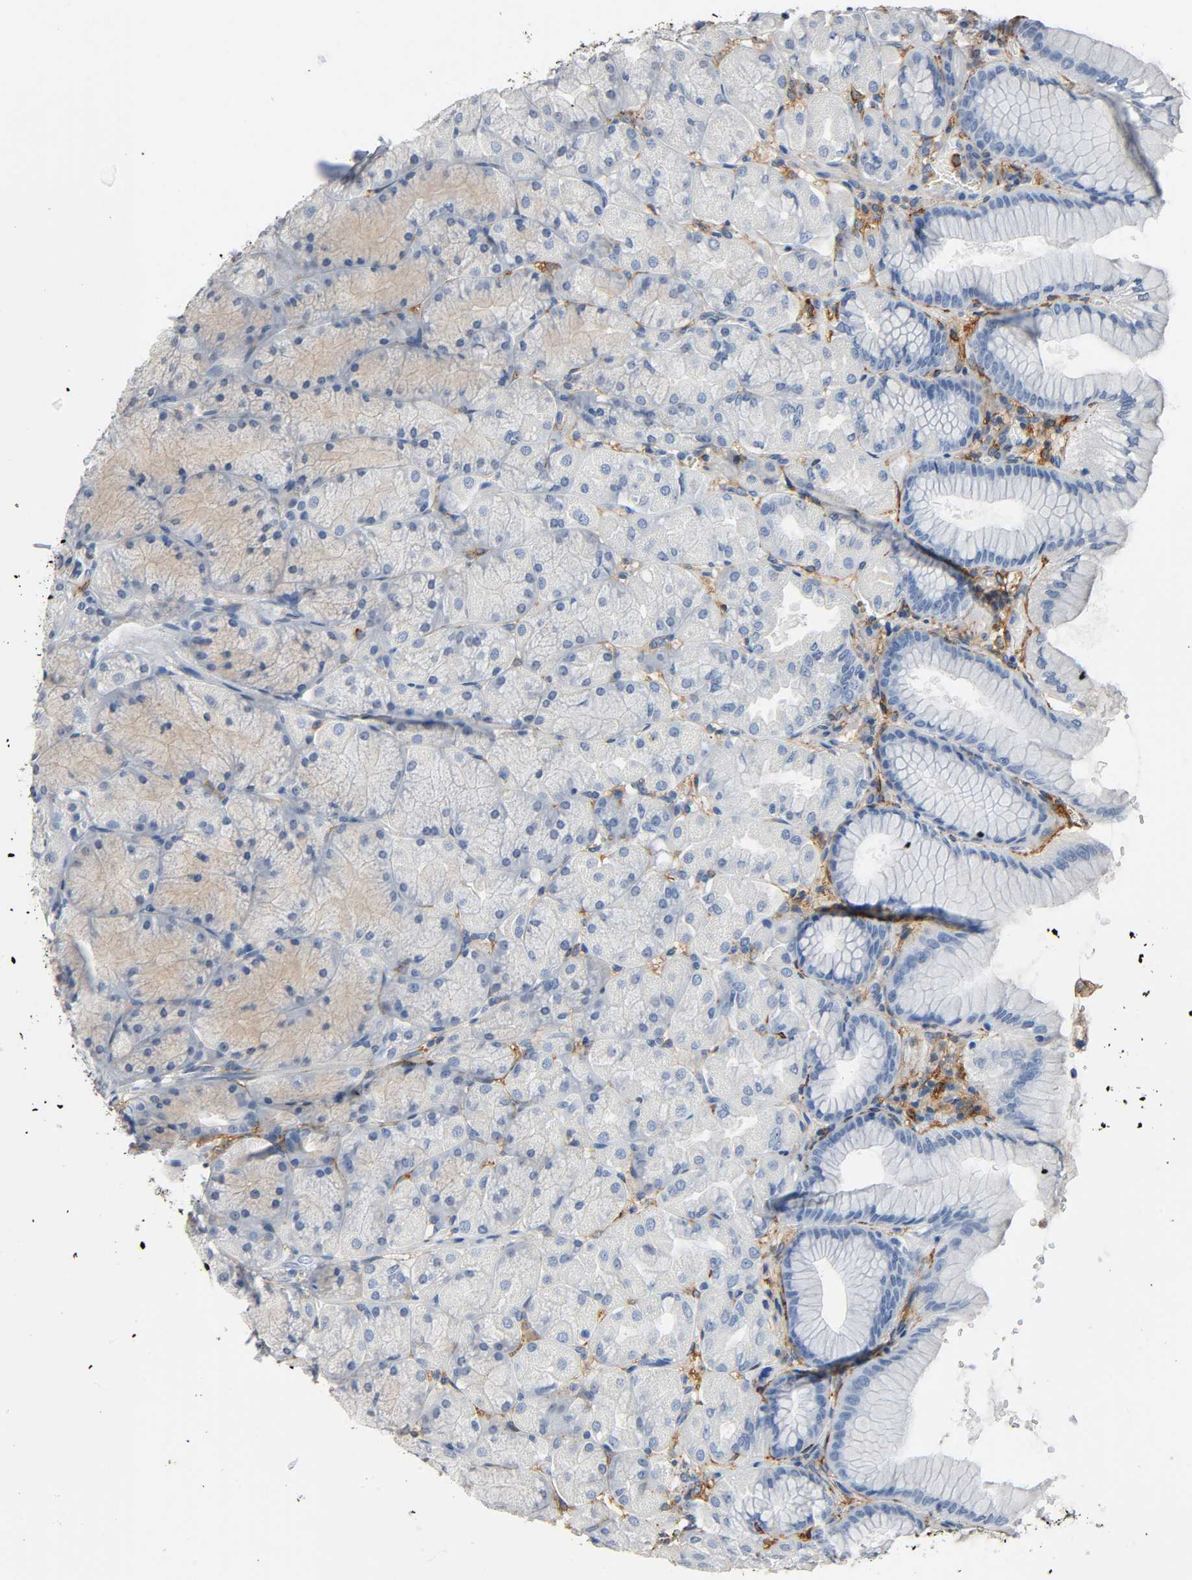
{"staining": {"intensity": "negative", "quantity": "none", "location": "none"}, "tissue": "stomach", "cell_type": "Glandular cells", "image_type": "normal", "snomed": [{"axis": "morphology", "description": "Normal tissue, NOS"}, {"axis": "topography", "description": "Stomach, upper"}], "caption": "Histopathology image shows no protein positivity in glandular cells of normal stomach.", "gene": "ANPEP", "patient": {"sex": "female", "age": 56}}